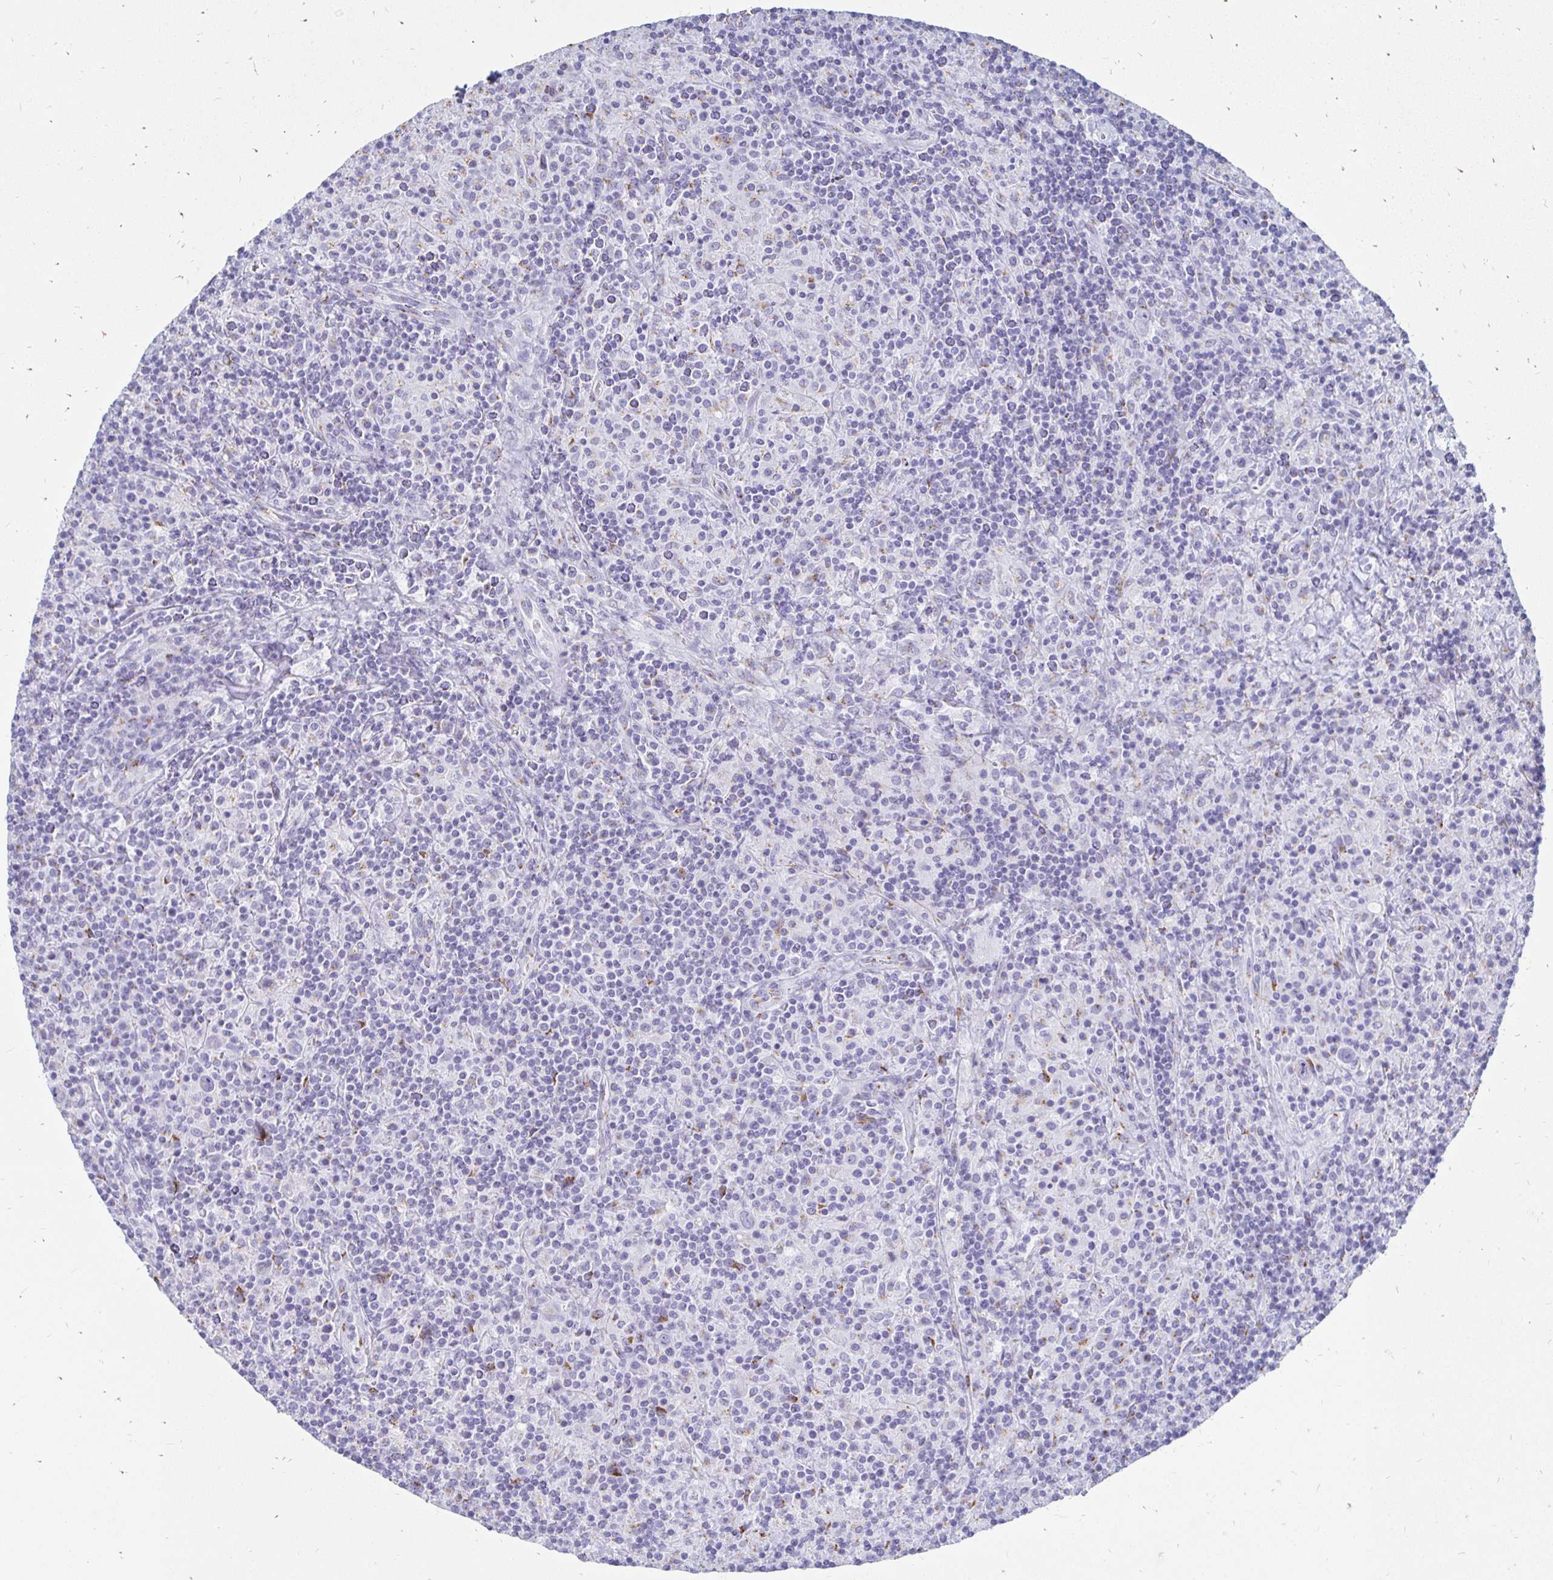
{"staining": {"intensity": "negative", "quantity": "none", "location": "none"}, "tissue": "lymphoma", "cell_type": "Tumor cells", "image_type": "cancer", "snomed": [{"axis": "morphology", "description": "Hodgkin's disease, NOS"}, {"axis": "topography", "description": "Lymph node"}], "caption": "A high-resolution histopathology image shows IHC staining of lymphoma, which shows no significant staining in tumor cells.", "gene": "PAGE4", "patient": {"sex": "male", "age": 70}}